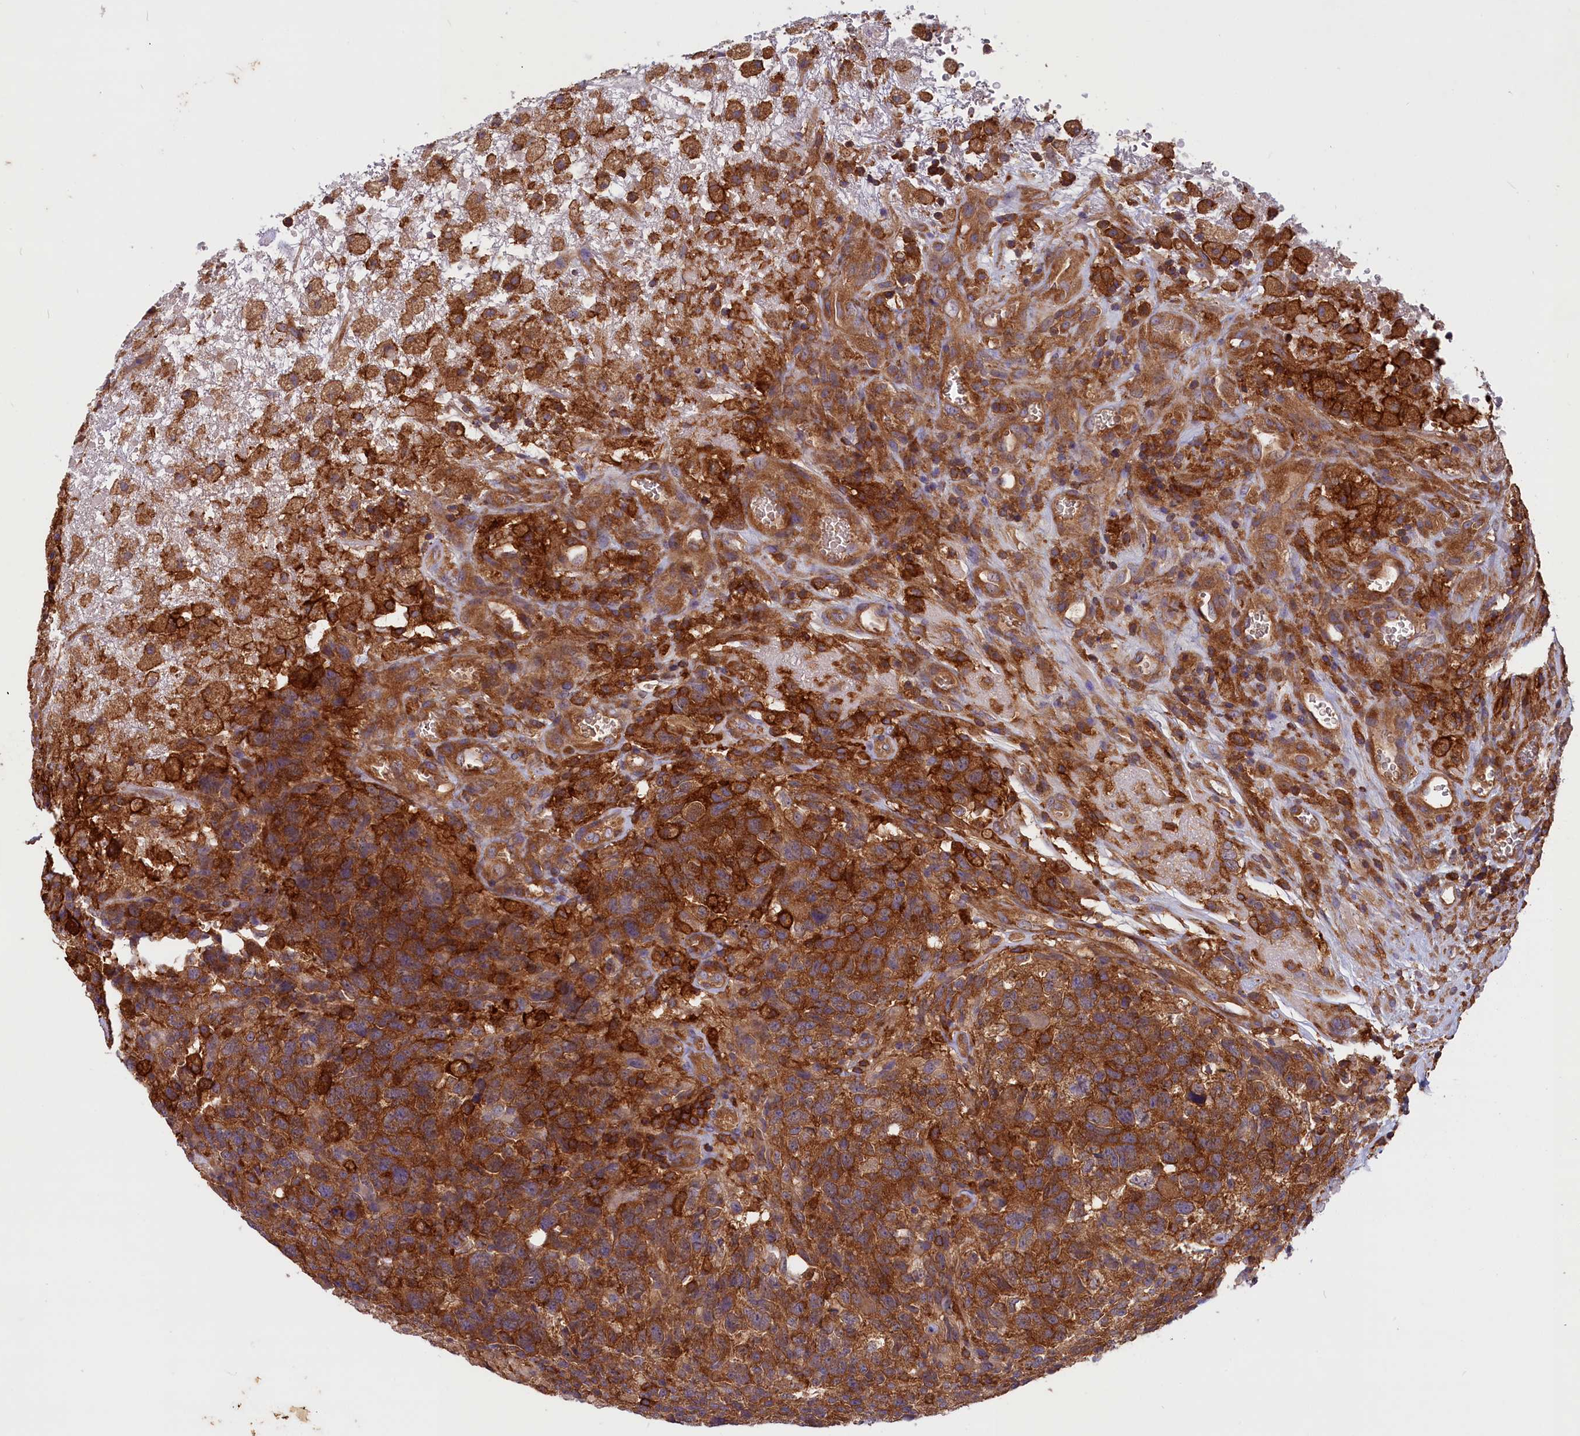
{"staining": {"intensity": "moderate", "quantity": ">75%", "location": "cytoplasmic/membranous"}, "tissue": "glioma", "cell_type": "Tumor cells", "image_type": "cancer", "snomed": [{"axis": "morphology", "description": "Glioma, malignant, High grade"}, {"axis": "topography", "description": "Brain"}], "caption": "This is a histology image of immunohistochemistry staining of malignant glioma (high-grade), which shows moderate positivity in the cytoplasmic/membranous of tumor cells.", "gene": "MYO9B", "patient": {"sex": "male", "age": 69}}